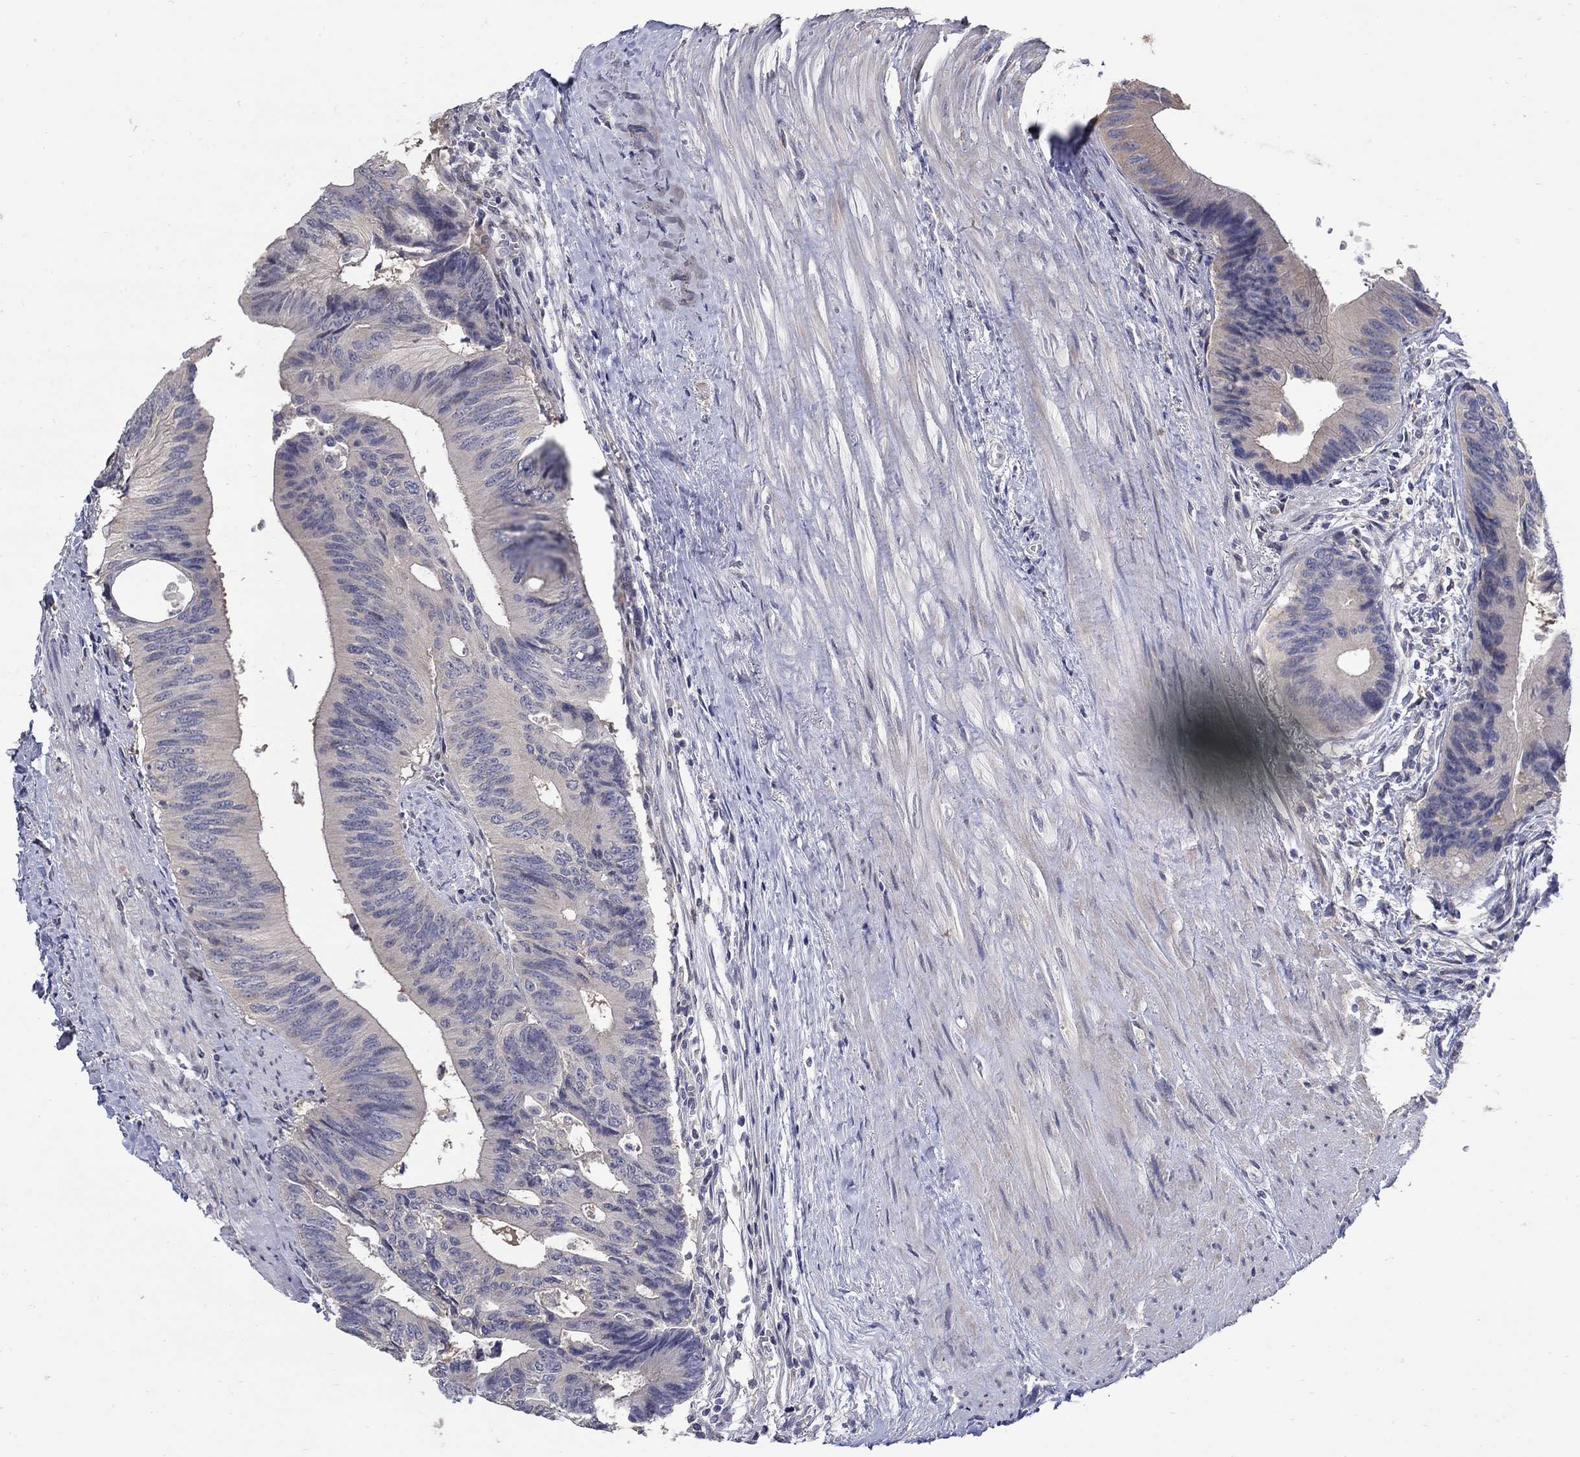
{"staining": {"intensity": "negative", "quantity": "none", "location": "none"}, "tissue": "colorectal cancer", "cell_type": "Tumor cells", "image_type": "cancer", "snomed": [{"axis": "morphology", "description": "Normal tissue, NOS"}, {"axis": "morphology", "description": "Adenocarcinoma, NOS"}, {"axis": "topography", "description": "Colon"}], "caption": "The micrograph demonstrates no staining of tumor cells in colorectal cancer.", "gene": "CETN1", "patient": {"sex": "male", "age": 65}}